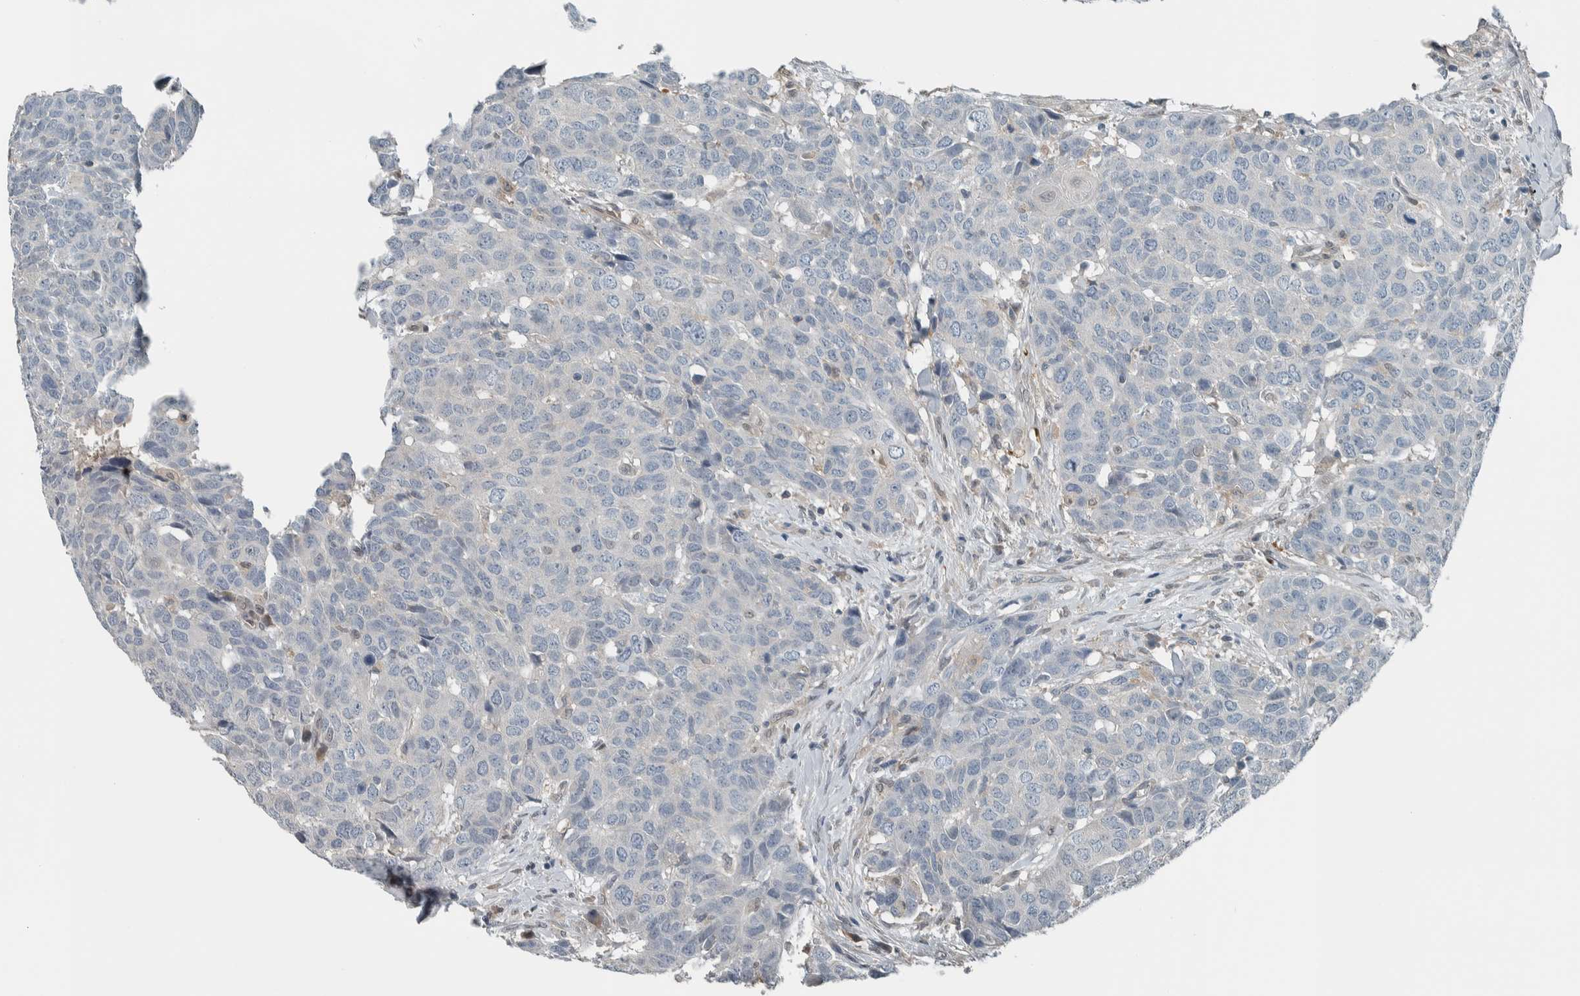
{"staining": {"intensity": "negative", "quantity": "none", "location": "none"}, "tissue": "head and neck cancer", "cell_type": "Tumor cells", "image_type": "cancer", "snomed": [{"axis": "morphology", "description": "Squamous cell carcinoma, NOS"}, {"axis": "topography", "description": "Head-Neck"}], "caption": "Immunohistochemistry (IHC) of human head and neck cancer reveals no expression in tumor cells.", "gene": "ALAD", "patient": {"sex": "male", "age": 66}}